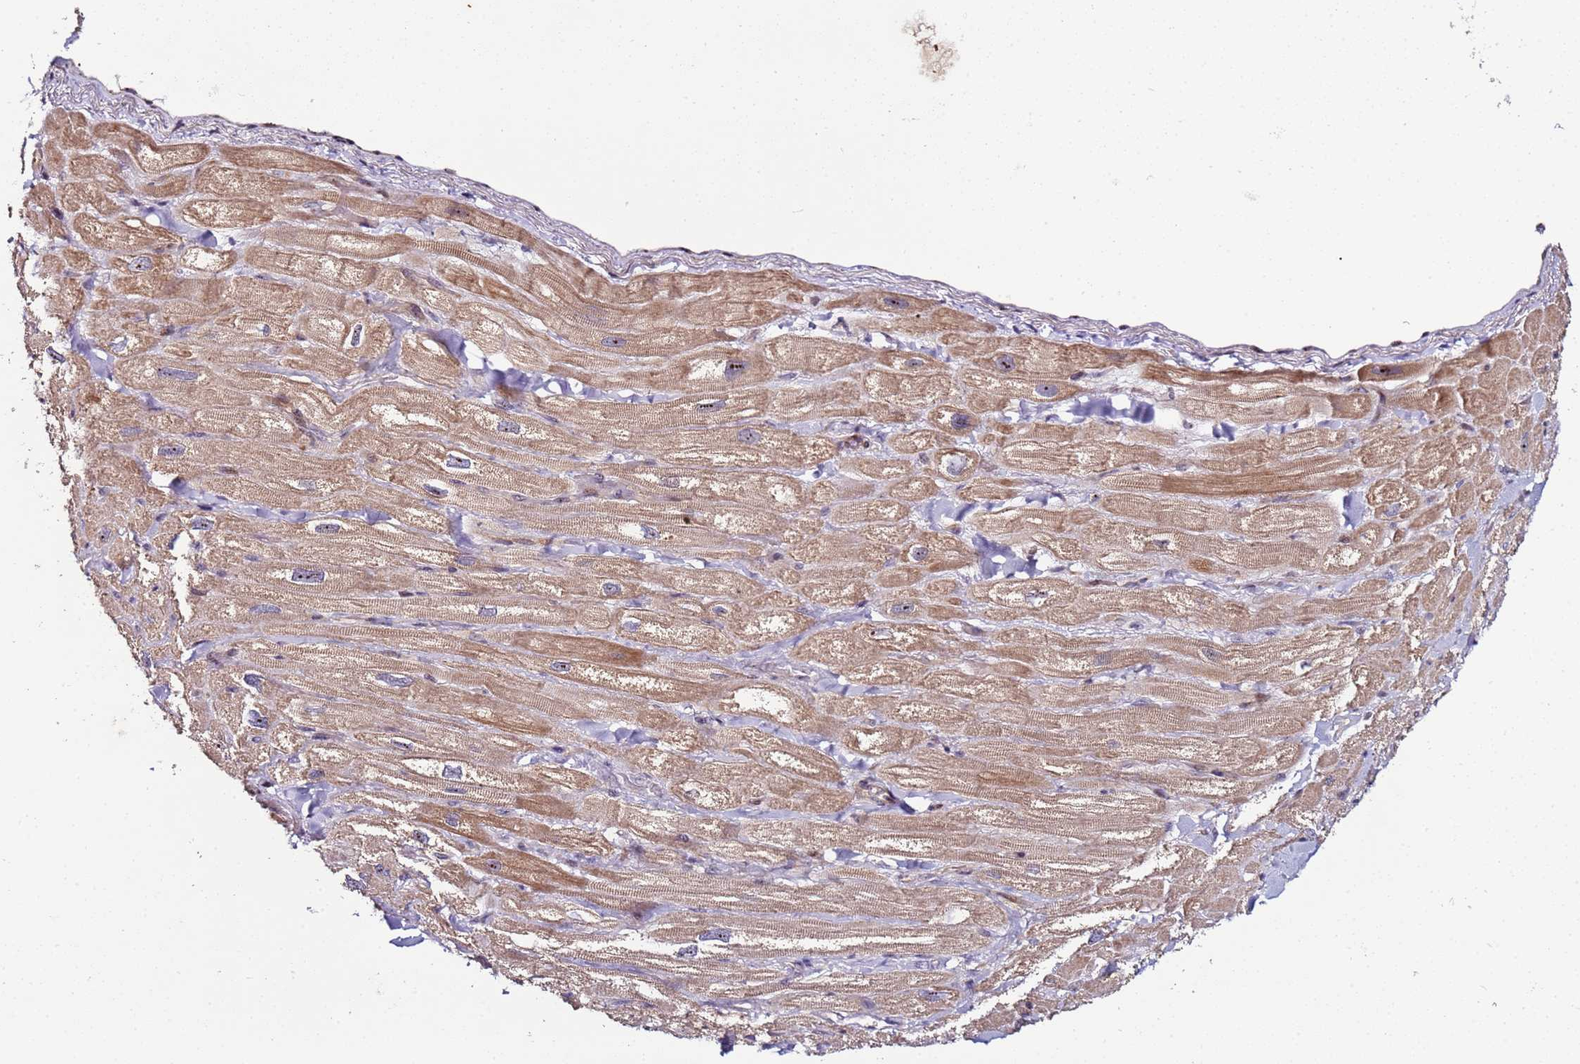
{"staining": {"intensity": "moderate", "quantity": "25%-75%", "location": "cytoplasmic/membranous,nuclear"}, "tissue": "heart muscle", "cell_type": "Cardiomyocytes", "image_type": "normal", "snomed": [{"axis": "morphology", "description": "Normal tissue, NOS"}, {"axis": "topography", "description": "Heart"}], "caption": "Protein expression analysis of unremarkable heart muscle shows moderate cytoplasmic/membranous,nuclear staining in approximately 25%-75% of cardiomyocytes. The protein is shown in brown color, while the nuclei are stained blue.", "gene": "KRI1", "patient": {"sex": "male", "age": 65}}